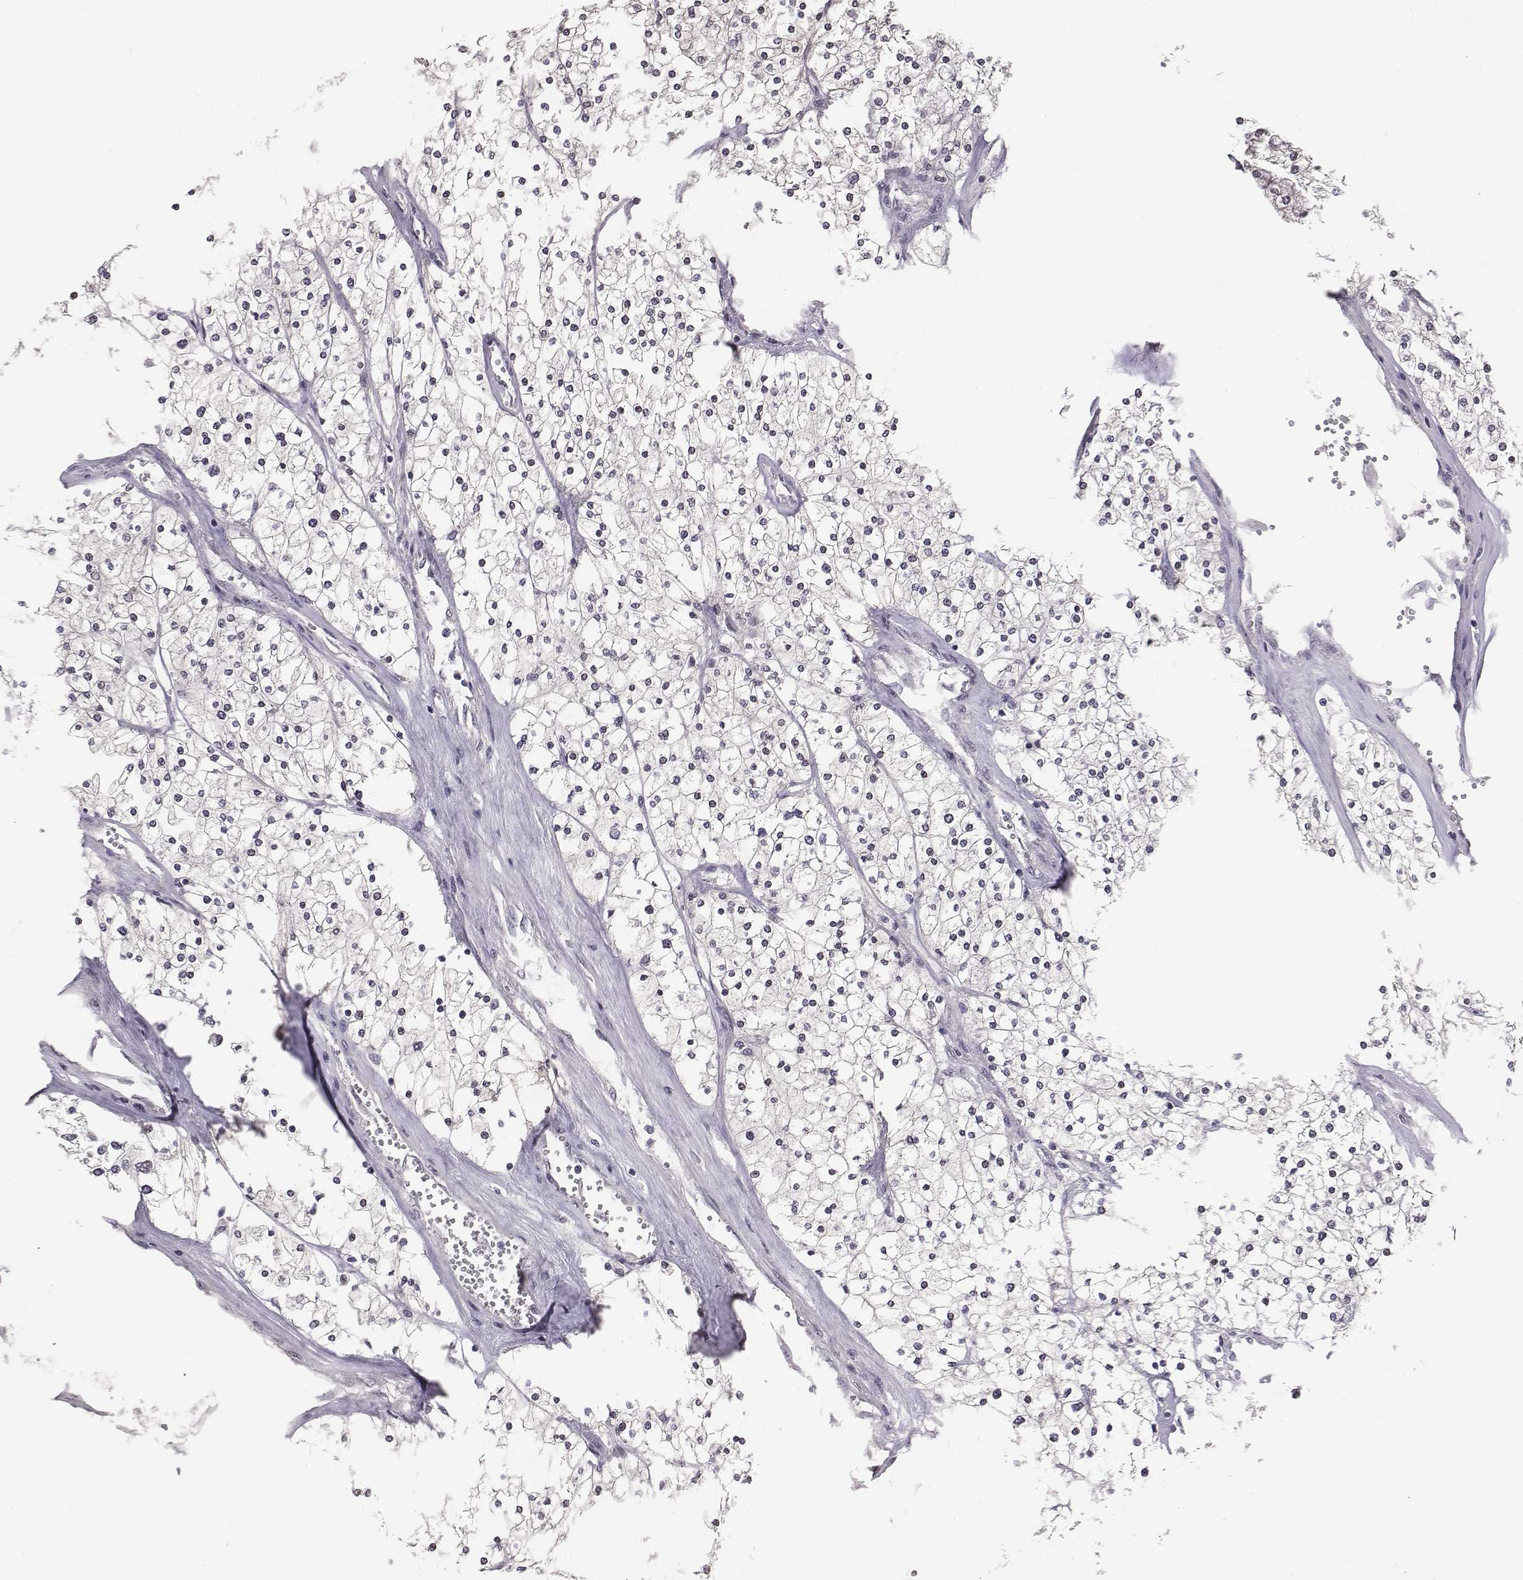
{"staining": {"intensity": "negative", "quantity": "none", "location": "none"}, "tissue": "renal cancer", "cell_type": "Tumor cells", "image_type": "cancer", "snomed": [{"axis": "morphology", "description": "Adenocarcinoma, NOS"}, {"axis": "topography", "description": "Kidney"}], "caption": "A micrograph of human renal adenocarcinoma is negative for staining in tumor cells.", "gene": "SMURF2", "patient": {"sex": "male", "age": 80}}